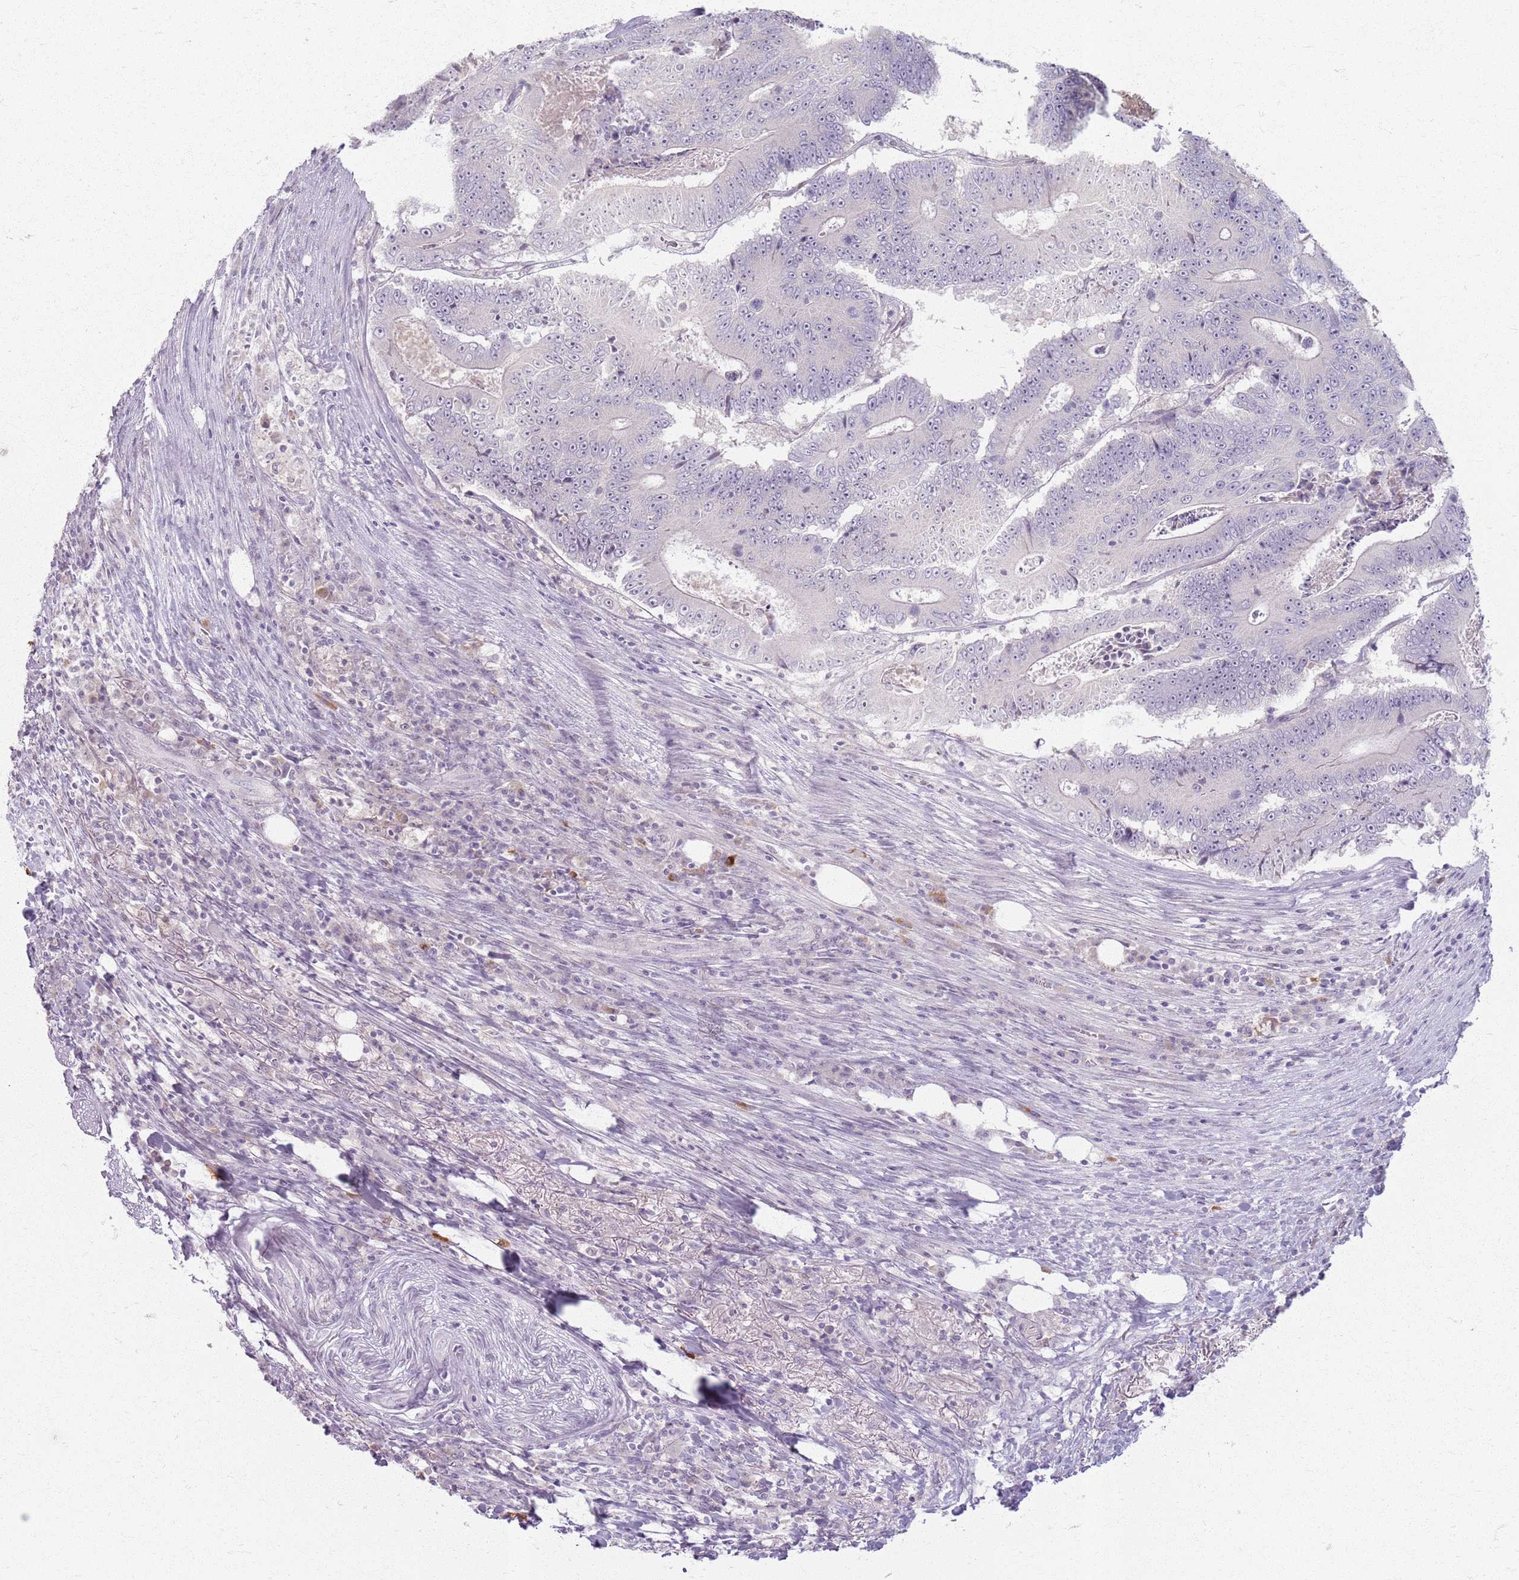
{"staining": {"intensity": "negative", "quantity": "none", "location": "none"}, "tissue": "colorectal cancer", "cell_type": "Tumor cells", "image_type": "cancer", "snomed": [{"axis": "morphology", "description": "Adenocarcinoma, NOS"}, {"axis": "topography", "description": "Colon"}], "caption": "Immunohistochemical staining of colorectal cancer exhibits no significant staining in tumor cells. (Immunohistochemistry (ihc), brightfield microscopy, high magnification).", "gene": "CRIPT", "patient": {"sex": "male", "age": 83}}